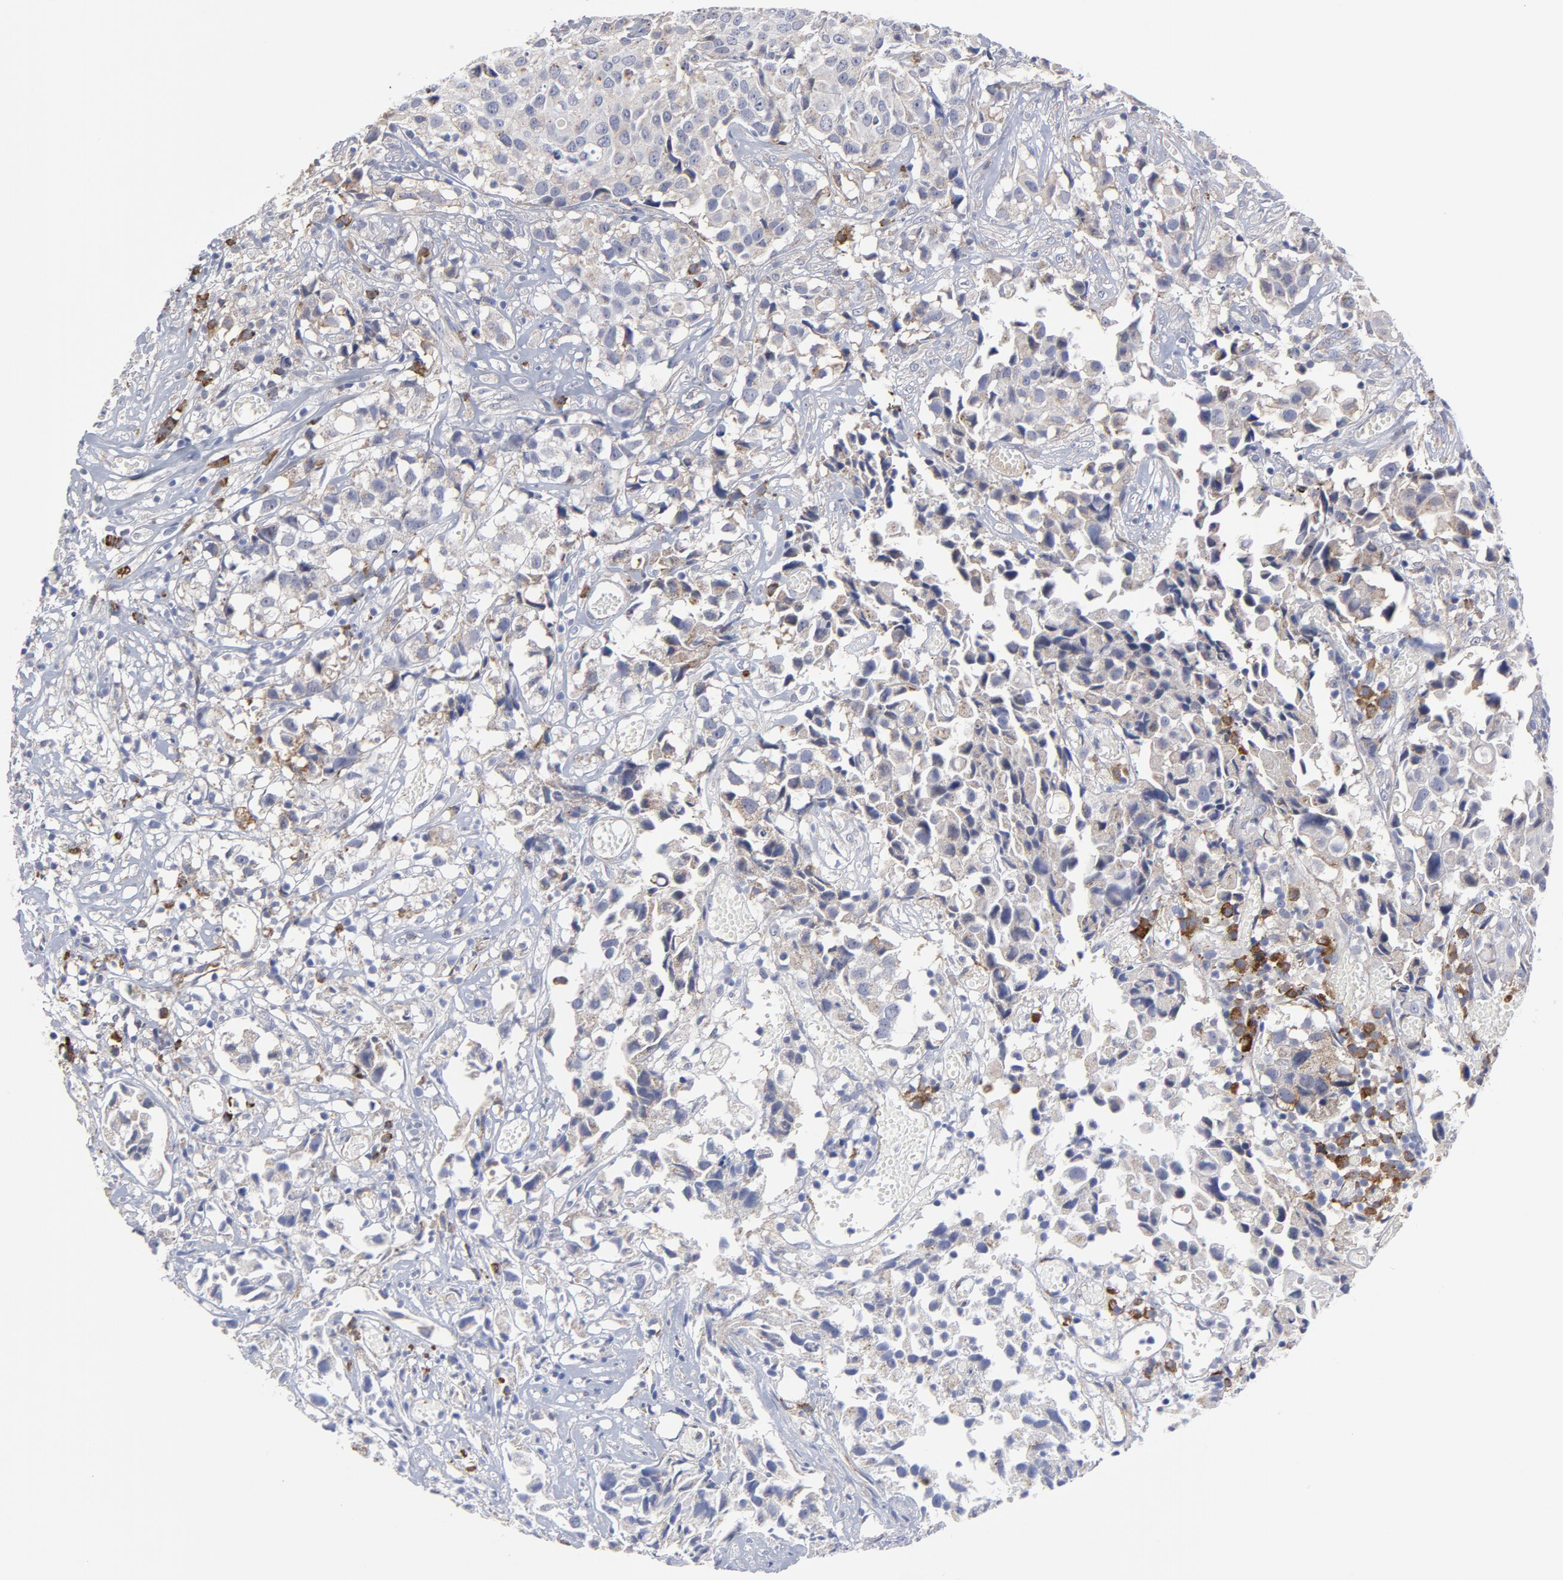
{"staining": {"intensity": "negative", "quantity": "none", "location": "none"}, "tissue": "urothelial cancer", "cell_type": "Tumor cells", "image_type": "cancer", "snomed": [{"axis": "morphology", "description": "Urothelial carcinoma, High grade"}, {"axis": "topography", "description": "Urinary bladder"}], "caption": "Tumor cells show no significant expression in urothelial carcinoma (high-grade).", "gene": "RAPGEF3", "patient": {"sex": "female", "age": 75}}